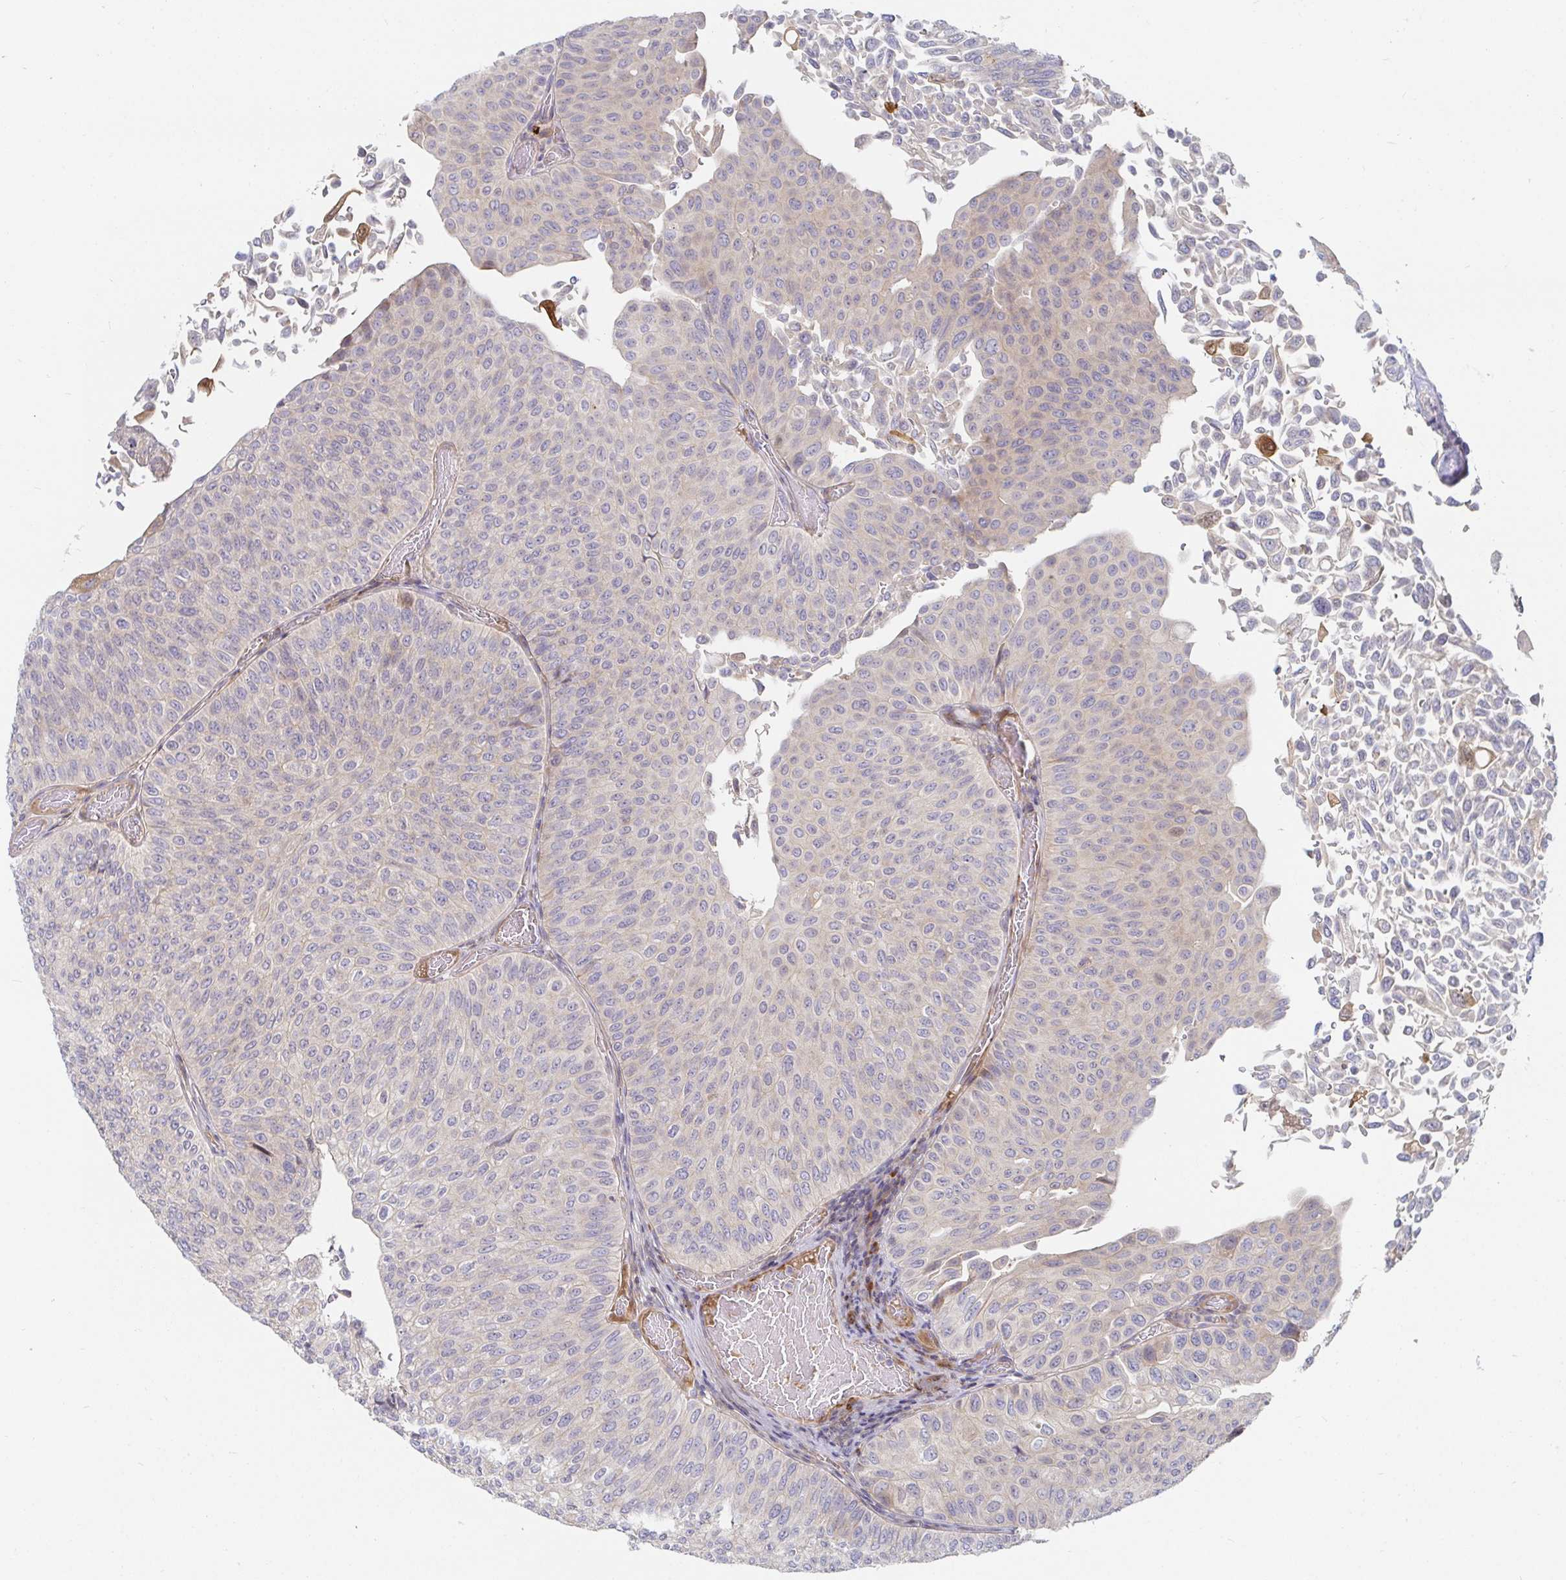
{"staining": {"intensity": "negative", "quantity": "none", "location": "none"}, "tissue": "urothelial cancer", "cell_type": "Tumor cells", "image_type": "cancer", "snomed": [{"axis": "morphology", "description": "Urothelial carcinoma, NOS"}, {"axis": "topography", "description": "Urinary bladder"}], "caption": "The histopathology image demonstrates no significant staining in tumor cells of urothelial cancer.", "gene": "SSH2", "patient": {"sex": "male", "age": 59}}